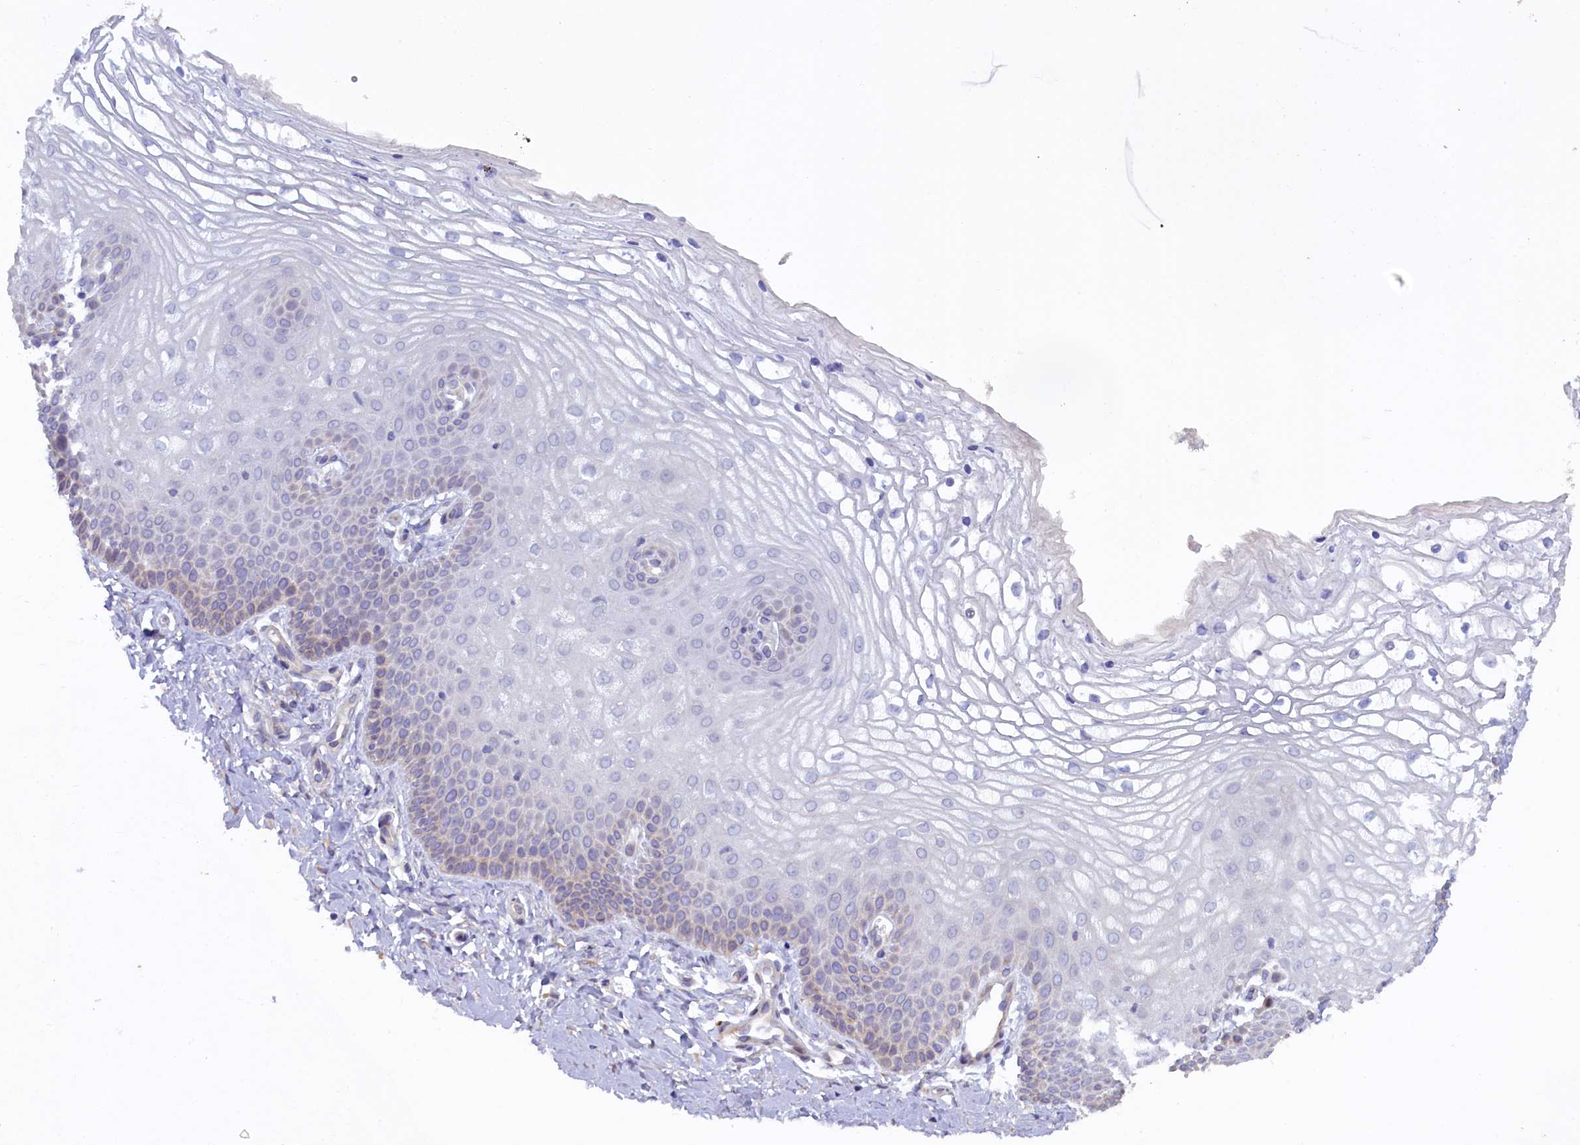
{"staining": {"intensity": "negative", "quantity": "none", "location": "none"}, "tissue": "vagina", "cell_type": "Squamous epithelial cells", "image_type": "normal", "snomed": [{"axis": "morphology", "description": "Normal tissue, NOS"}, {"axis": "topography", "description": "Vagina"}], "caption": "Immunohistochemical staining of benign vagina reveals no significant staining in squamous epithelial cells.", "gene": "POGLUT3", "patient": {"sex": "female", "age": 68}}